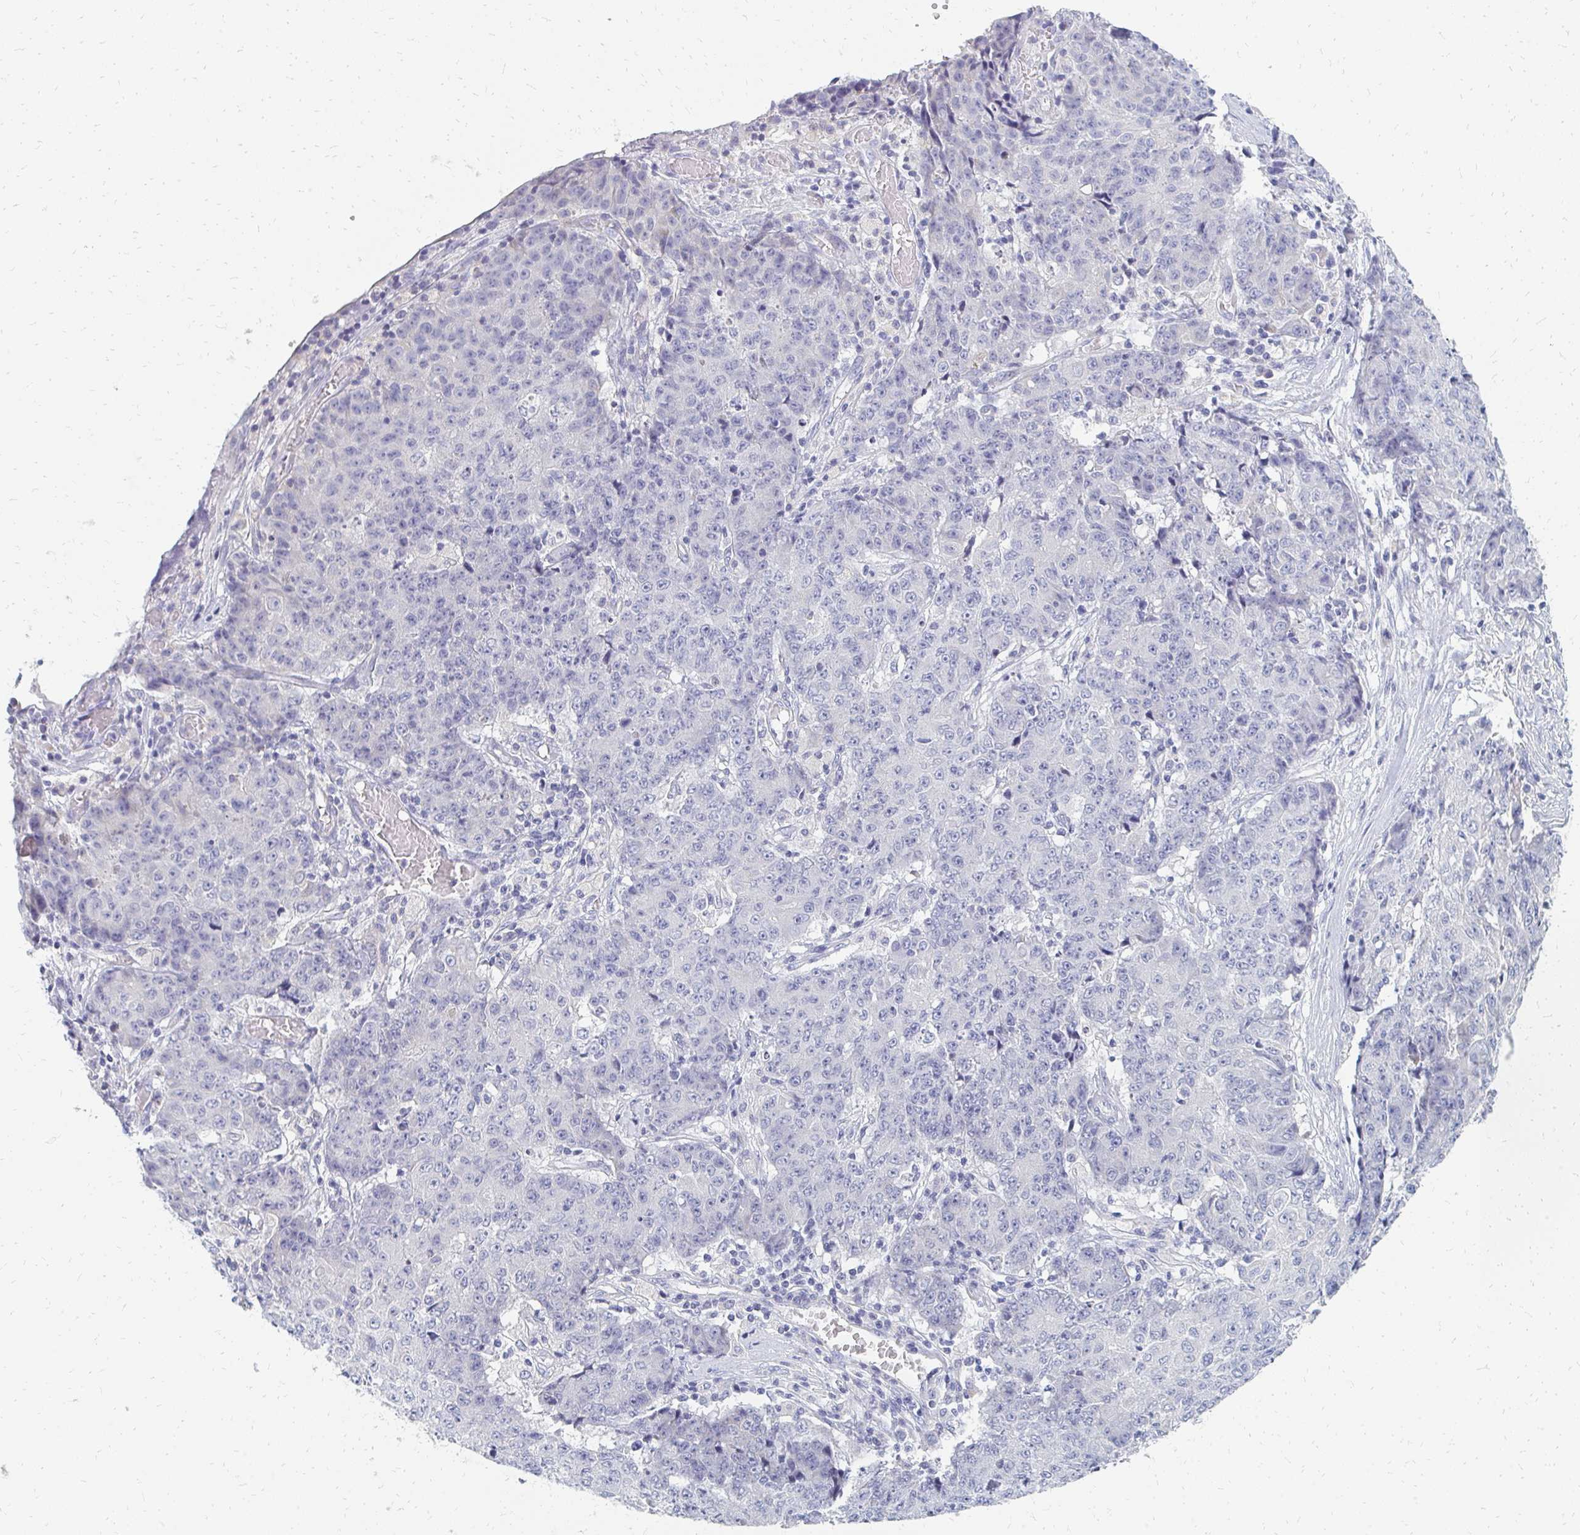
{"staining": {"intensity": "negative", "quantity": "none", "location": "none"}, "tissue": "ovarian cancer", "cell_type": "Tumor cells", "image_type": "cancer", "snomed": [{"axis": "morphology", "description": "Carcinoma, endometroid"}, {"axis": "topography", "description": "Ovary"}], "caption": "Image shows no significant protein positivity in tumor cells of ovarian cancer (endometroid carcinoma).", "gene": "OR10V1", "patient": {"sex": "female", "age": 42}}